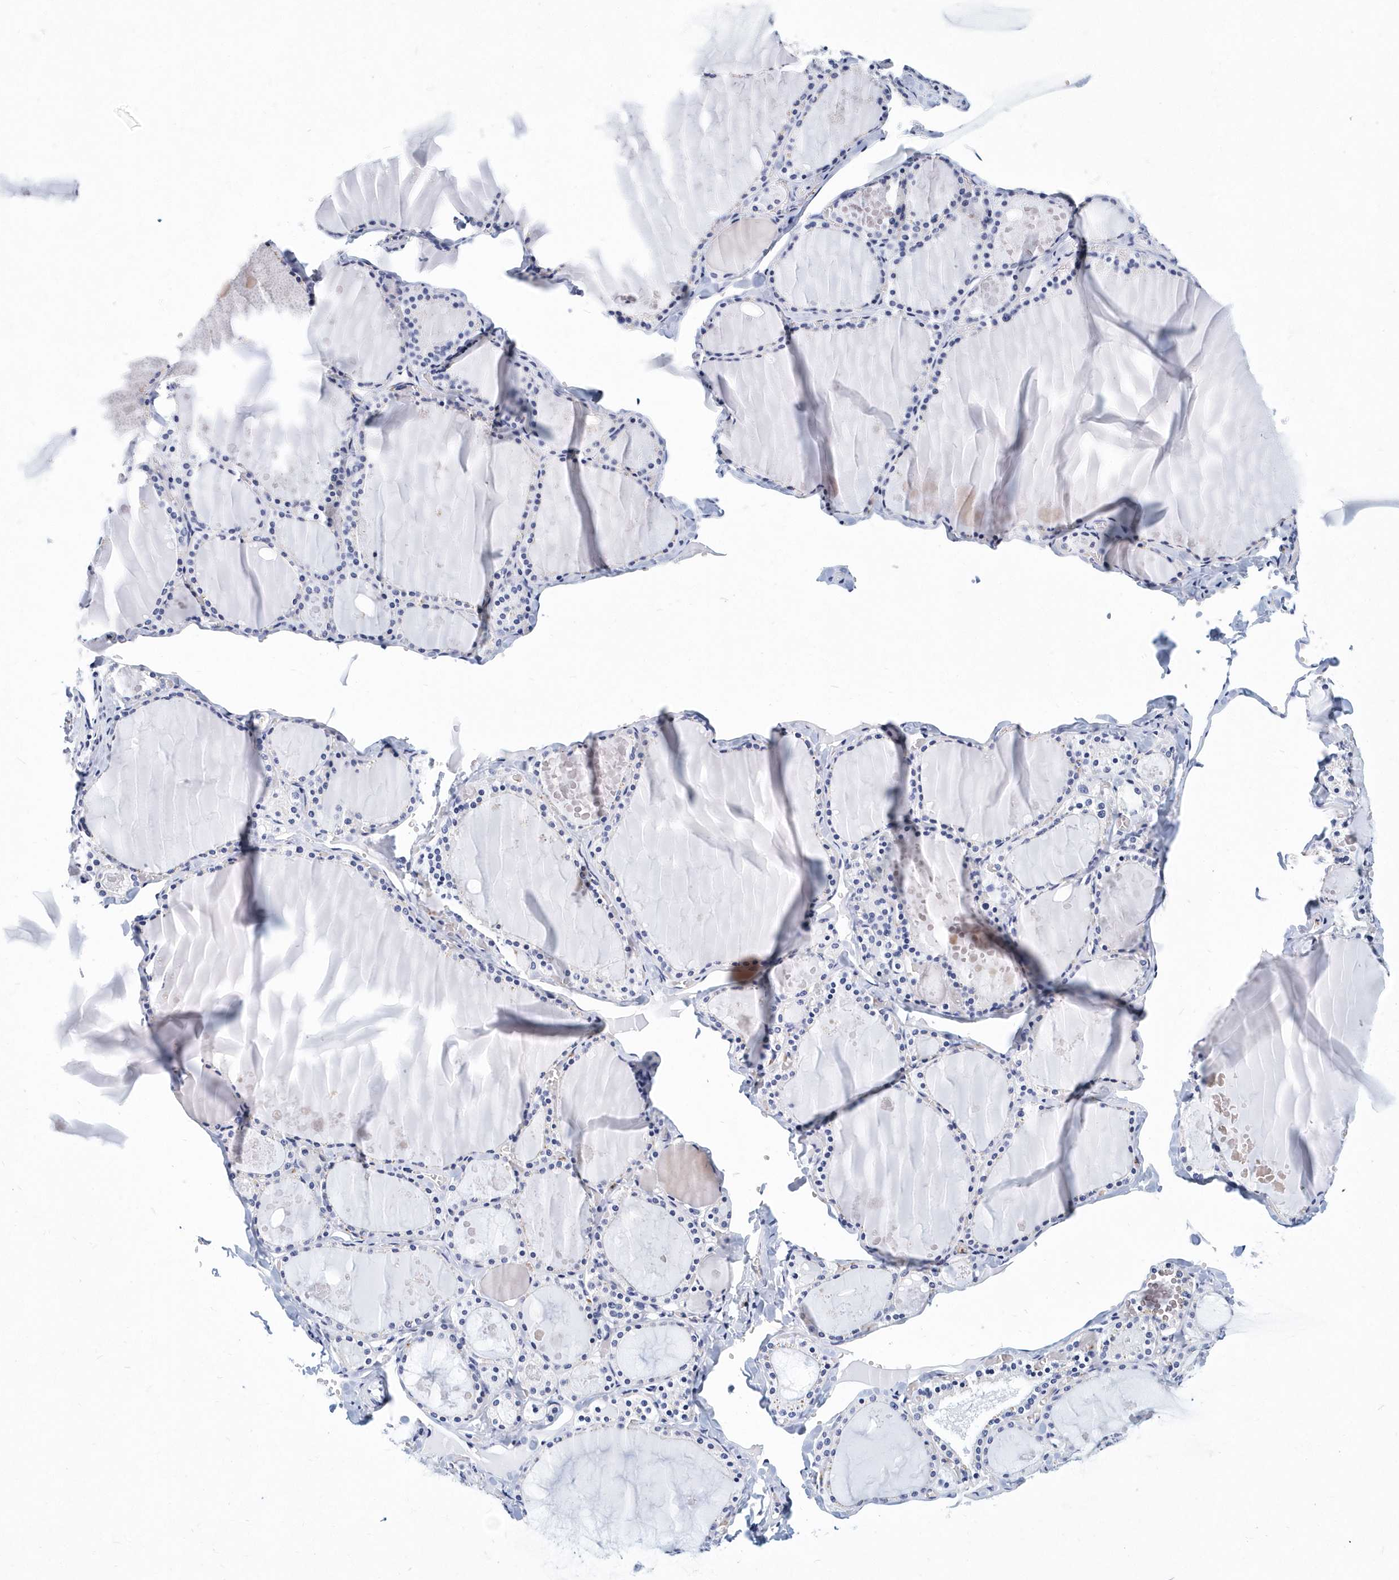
{"staining": {"intensity": "negative", "quantity": "none", "location": "none"}, "tissue": "thyroid gland", "cell_type": "Glandular cells", "image_type": "normal", "snomed": [{"axis": "morphology", "description": "Normal tissue, NOS"}, {"axis": "topography", "description": "Thyroid gland"}], "caption": "A high-resolution micrograph shows immunohistochemistry (IHC) staining of normal thyroid gland, which demonstrates no significant positivity in glandular cells.", "gene": "ITGA2B", "patient": {"sex": "male", "age": 56}}